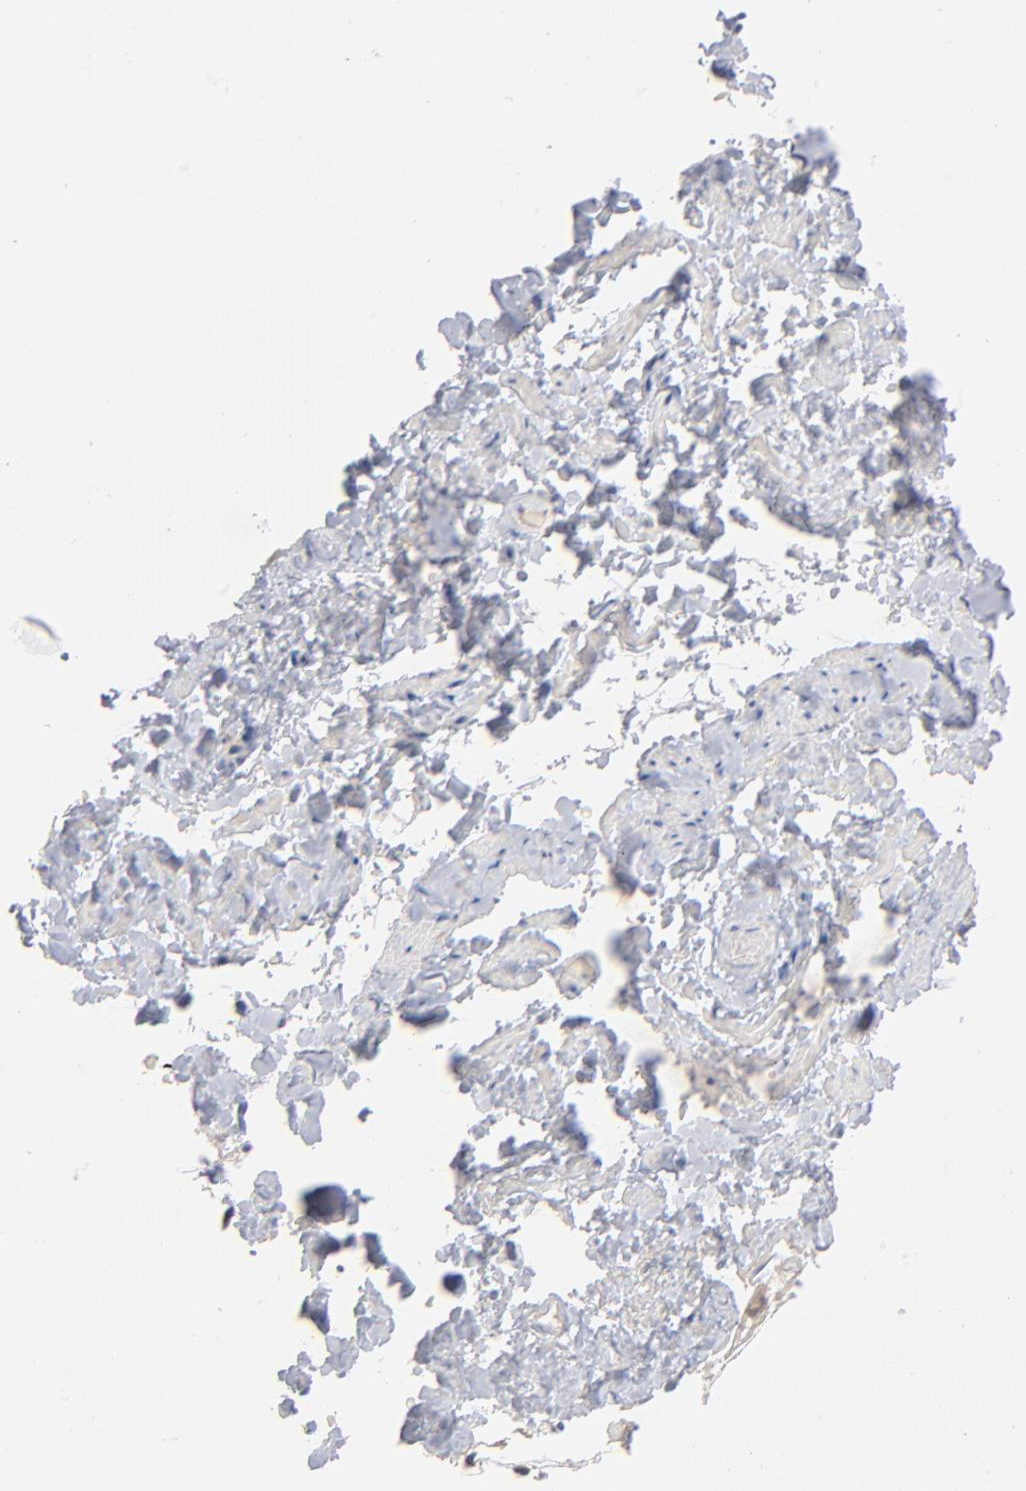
{"staining": {"intensity": "weak", "quantity": "<25%", "location": "cytoplasmic/membranous"}, "tissue": "vagina", "cell_type": "Squamous epithelial cells", "image_type": "normal", "snomed": [{"axis": "morphology", "description": "Normal tissue, NOS"}, {"axis": "topography", "description": "Vagina"}], "caption": "A high-resolution image shows immunohistochemistry (IHC) staining of normal vagina, which displays no significant positivity in squamous epithelial cells. (Immunohistochemistry (ihc), brightfield microscopy, high magnification).", "gene": "IVNS1ABP", "patient": {"sex": "female", "age": 55}}